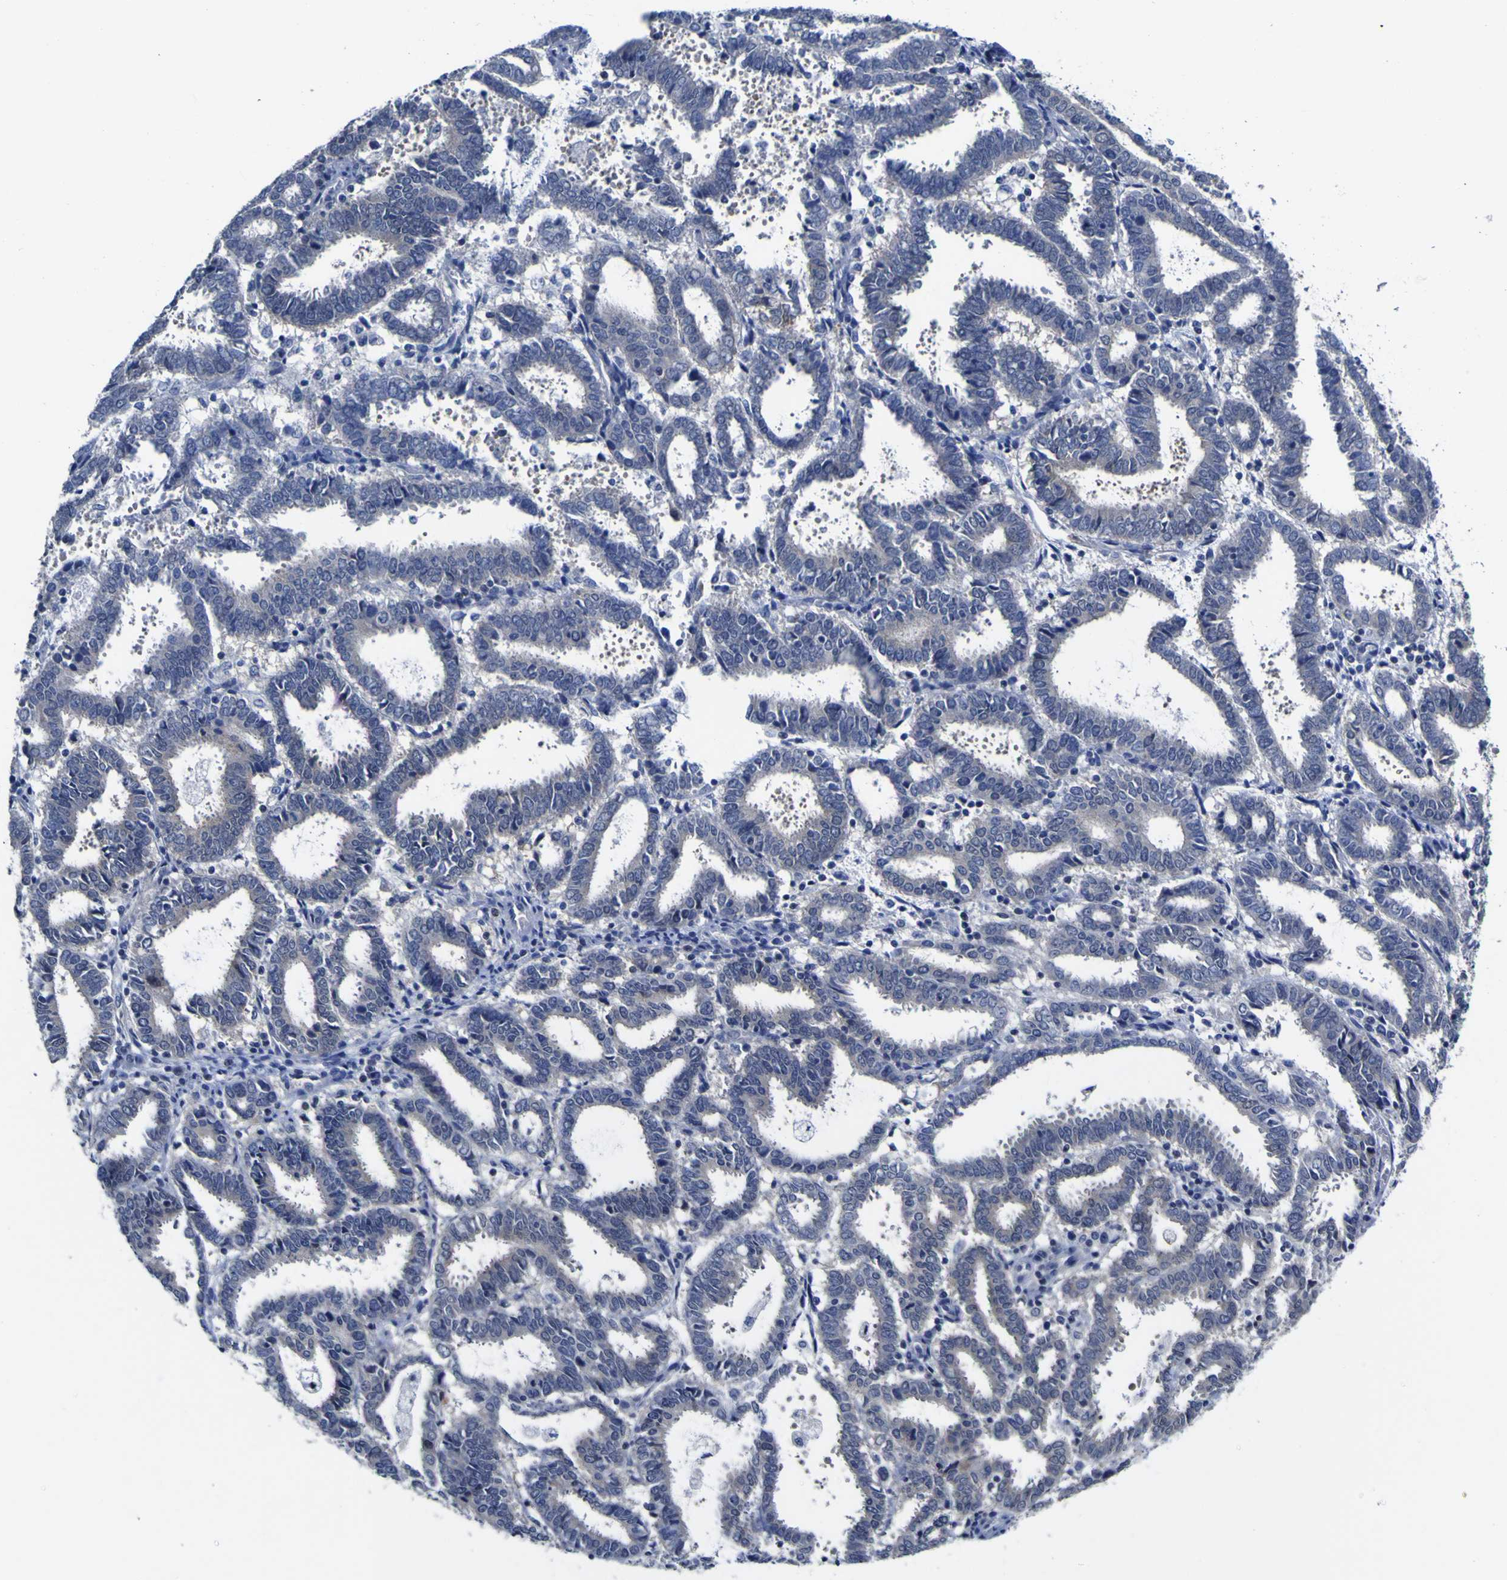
{"staining": {"intensity": "negative", "quantity": "none", "location": "none"}, "tissue": "endometrial cancer", "cell_type": "Tumor cells", "image_type": "cancer", "snomed": [{"axis": "morphology", "description": "Adenocarcinoma, NOS"}, {"axis": "topography", "description": "Uterus"}], "caption": "Immunohistochemical staining of endometrial cancer shows no significant staining in tumor cells.", "gene": "CASP6", "patient": {"sex": "female", "age": 83}}